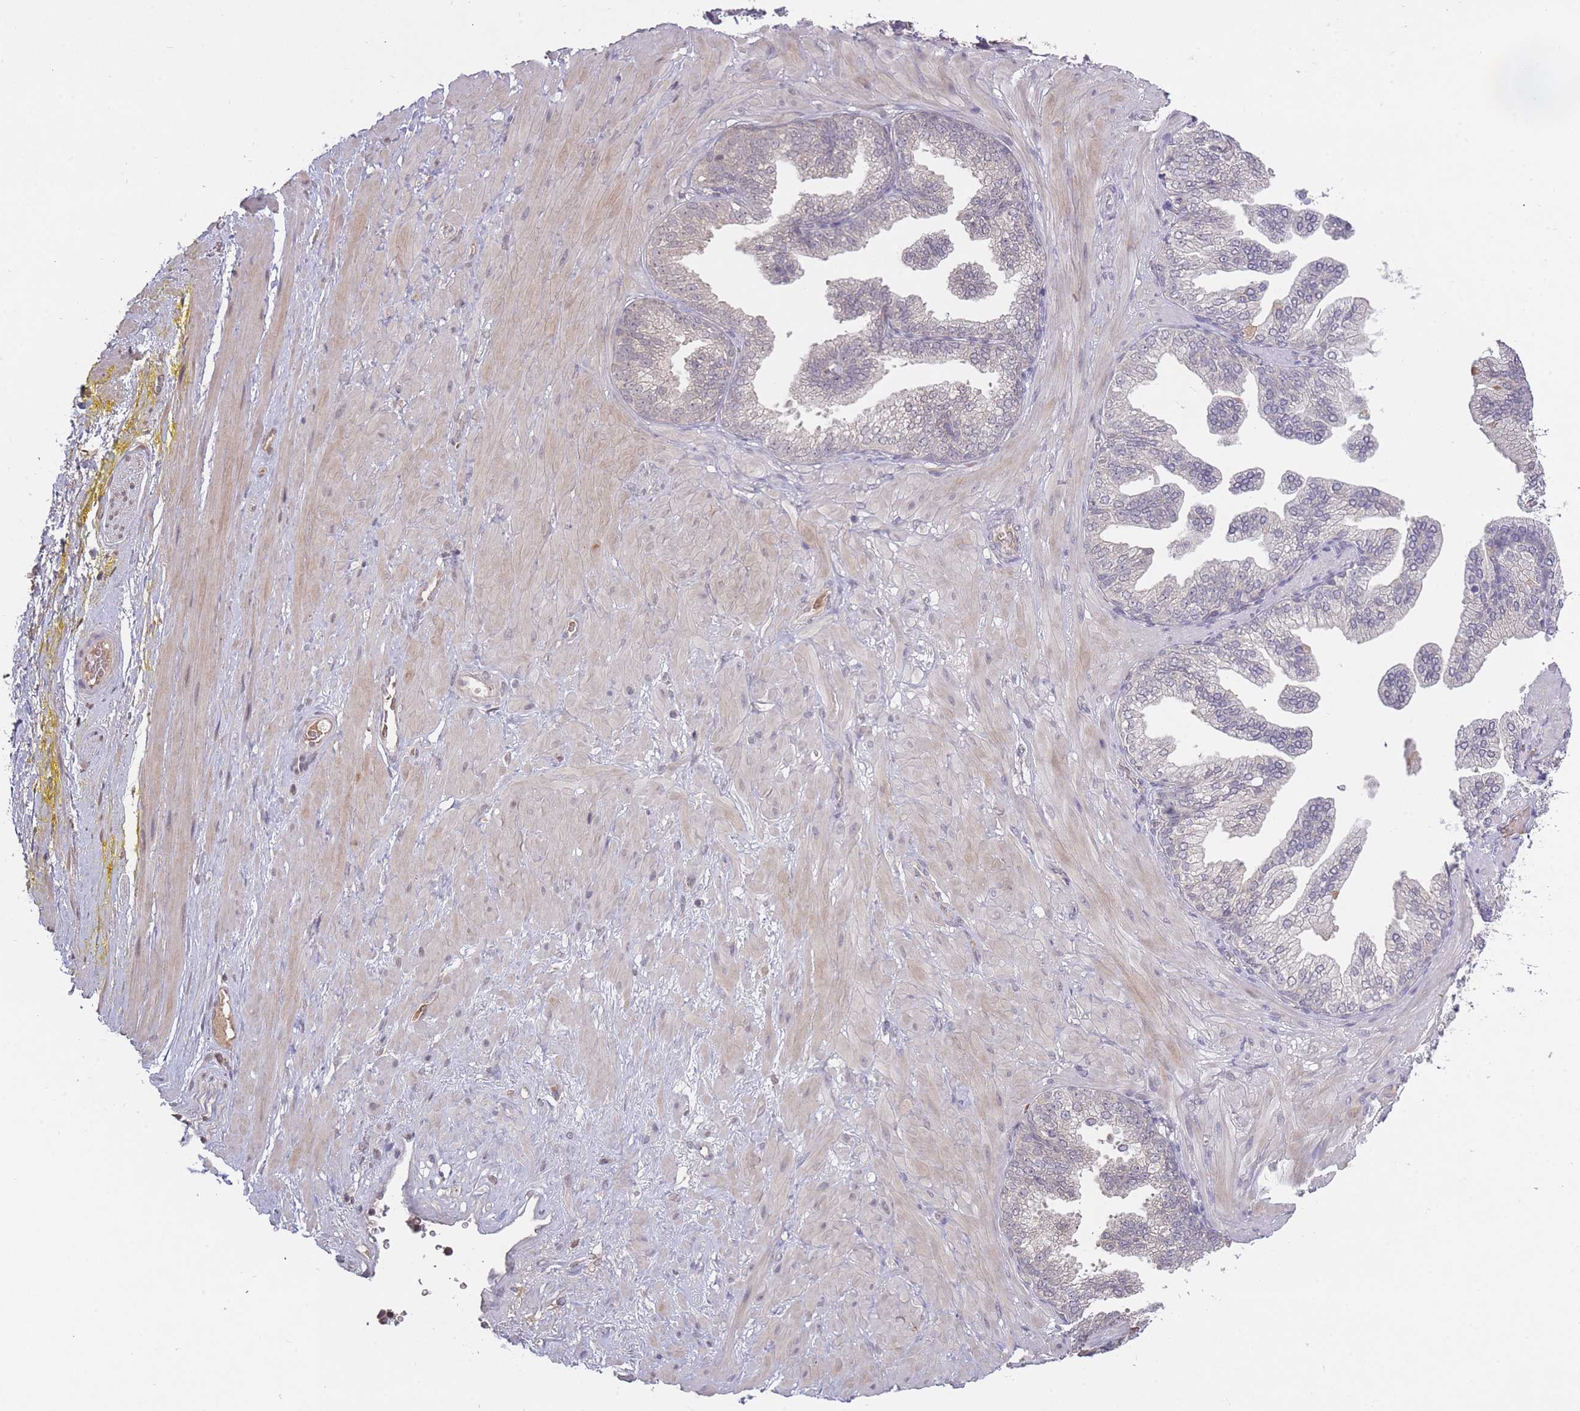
{"staining": {"intensity": "negative", "quantity": "none", "location": "none"}, "tissue": "adipose tissue", "cell_type": "Adipocytes", "image_type": "normal", "snomed": [{"axis": "morphology", "description": "Normal tissue, NOS"}, {"axis": "morphology", "description": "Adenocarcinoma, Low grade"}, {"axis": "topography", "description": "Prostate"}, {"axis": "topography", "description": "Peripheral nerve tissue"}], "caption": "High power microscopy micrograph of an immunohistochemistry (IHC) image of normal adipose tissue, revealing no significant positivity in adipocytes. (DAB (3,3'-diaminobenzidine) immunohistochemistry visualized using brightfield microscopy, high magnification).", "gene": "ADCYAP1R1", "patient": {"sex": "male", "age": 63}}